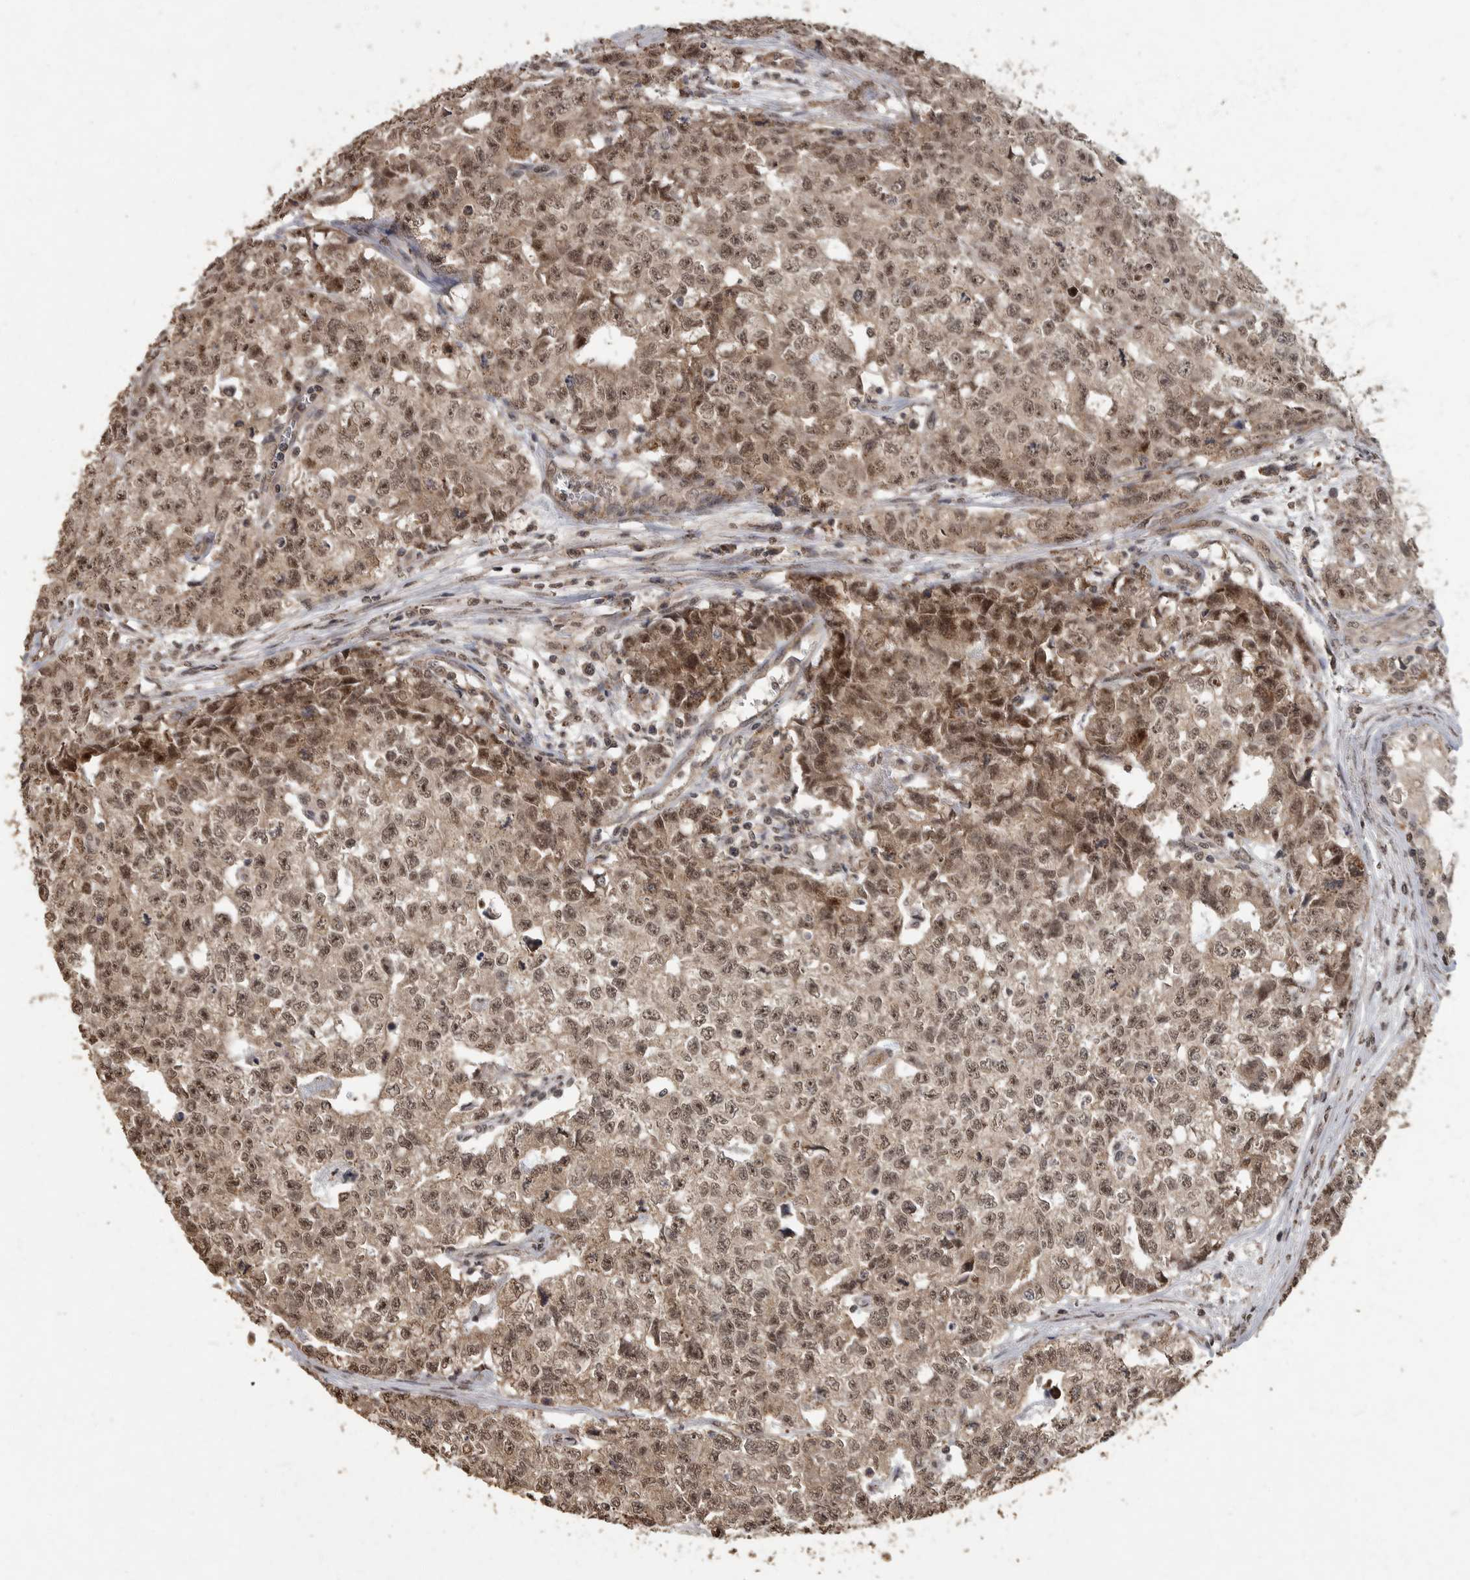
{"staining": {"intensity": "moderate", "quantity": ">75%", "location": "cytoplasmic/membranous,nuclear"}, "tissue": "testis cancer", "cell_type": "Tumor cells", "image_type": "cancer", "snomed": [{"axis": "morphology", "description": "Carcinoma, Embryonal, NOS"}, {"axis": "topography", "description": "Testis"}], "caption": "Testis cancer tissue shows moderate cytoplasmic/membranous and nuclear staining in approximately >75% of tumor cells, visualized by immunohistochemistry. The protein of interest is shown in brown color, while the nuclei are stained blue.", "gene": "MAFG", "patient": {"sex": "male", "age": 28}}